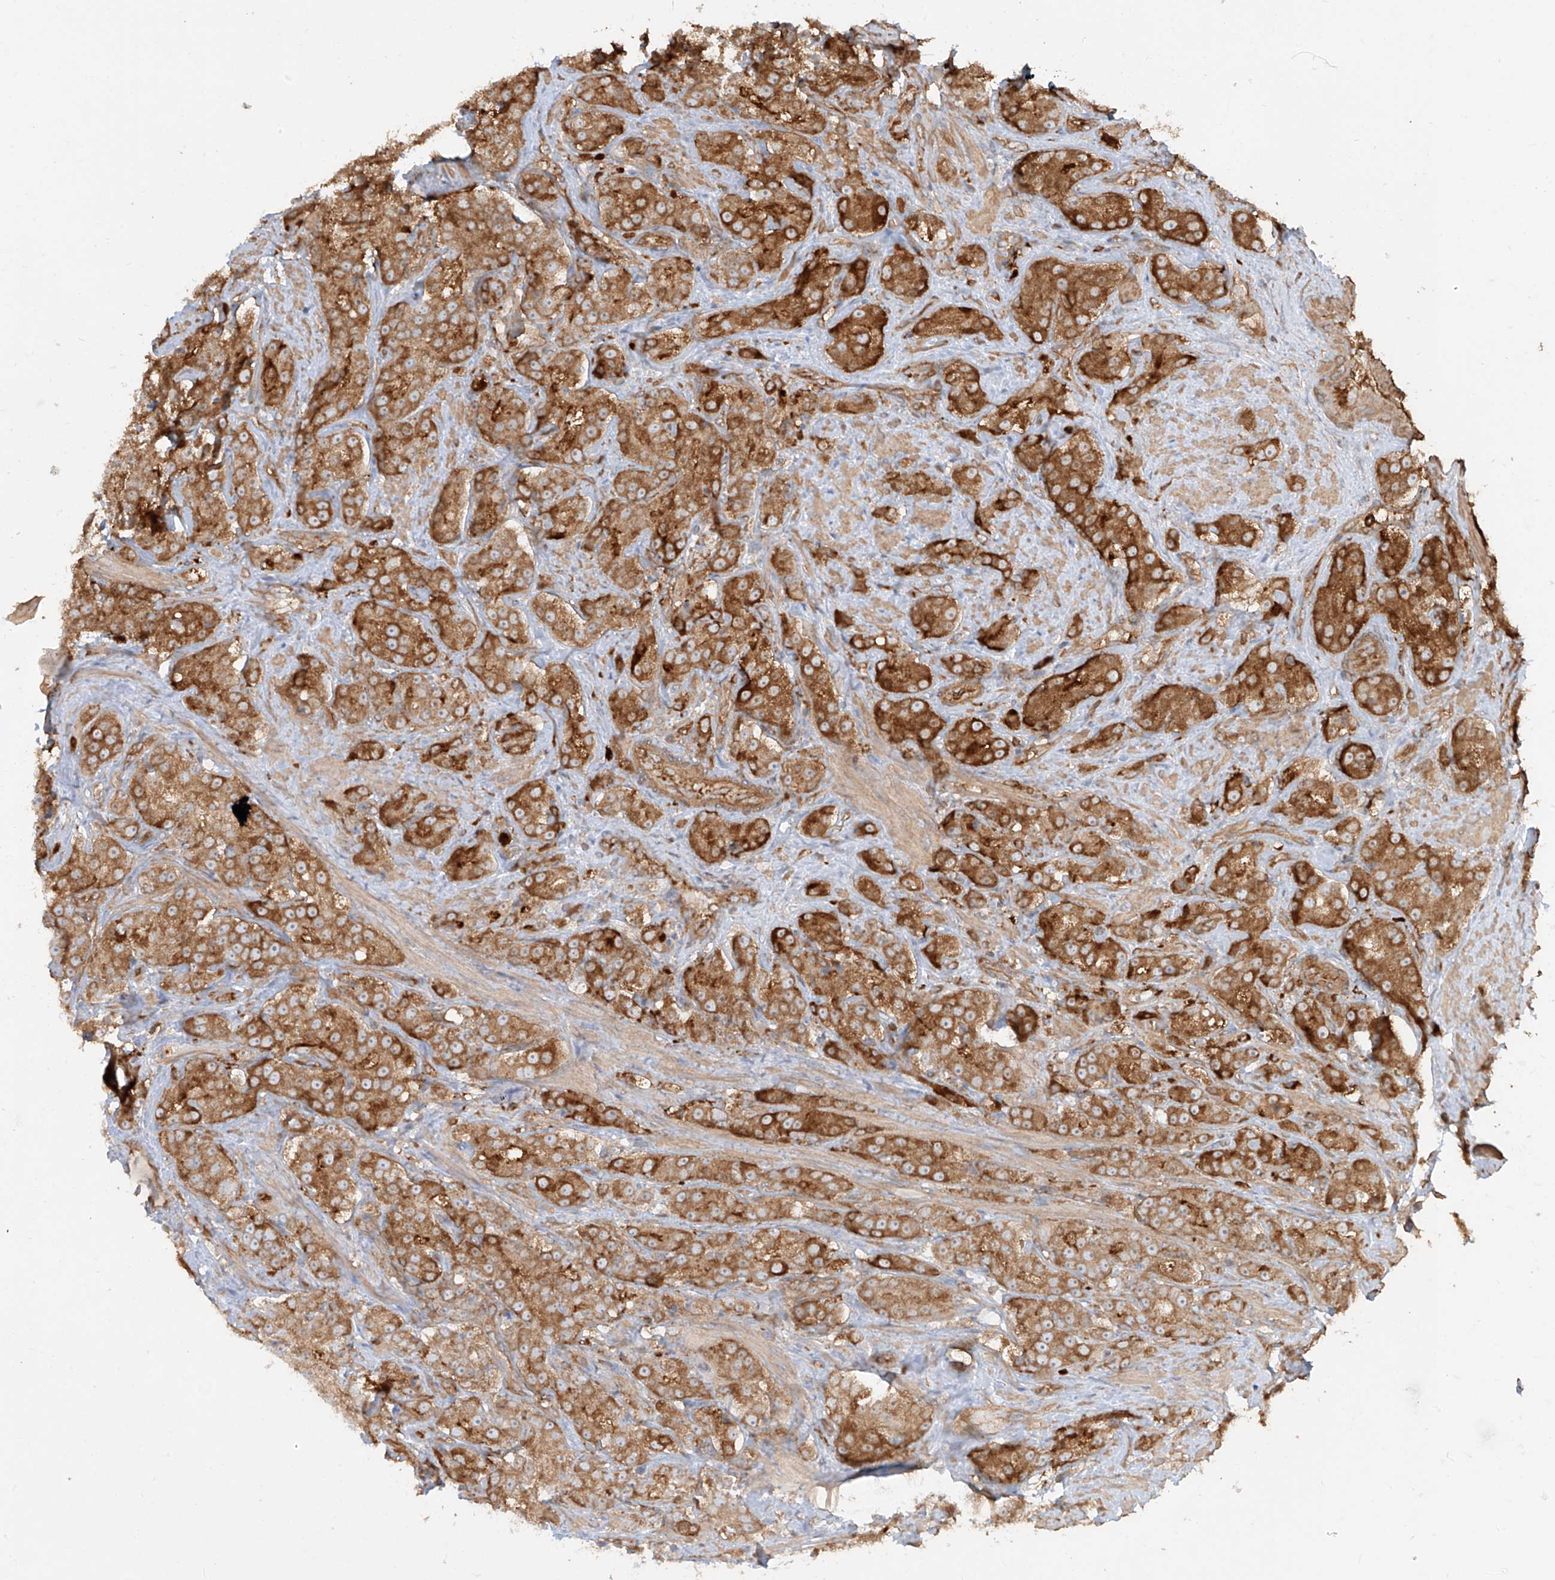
{"staining": {"intensity": "strong", "quantity": ">75%", "location": "cytoplasmic/membranous"}, "tissue": "prostate cancer", "cell_type": "Tumor cells", "image_type": "cancer", "snomed": [{"axis": "morphology", "description": "Adenocarcinoma, High grade"}, {"axis": "topography", "description": "Prostate"}], "caption": "Immunohistochemistry (IHC) of prostate high-grade adenocarcinoma displays high levels of strong cytoplasmic/membranous staining in approximately >75% of tumor cells.", "gene": "CCDC115", "patient": {"sex": "male", "age": 60}}